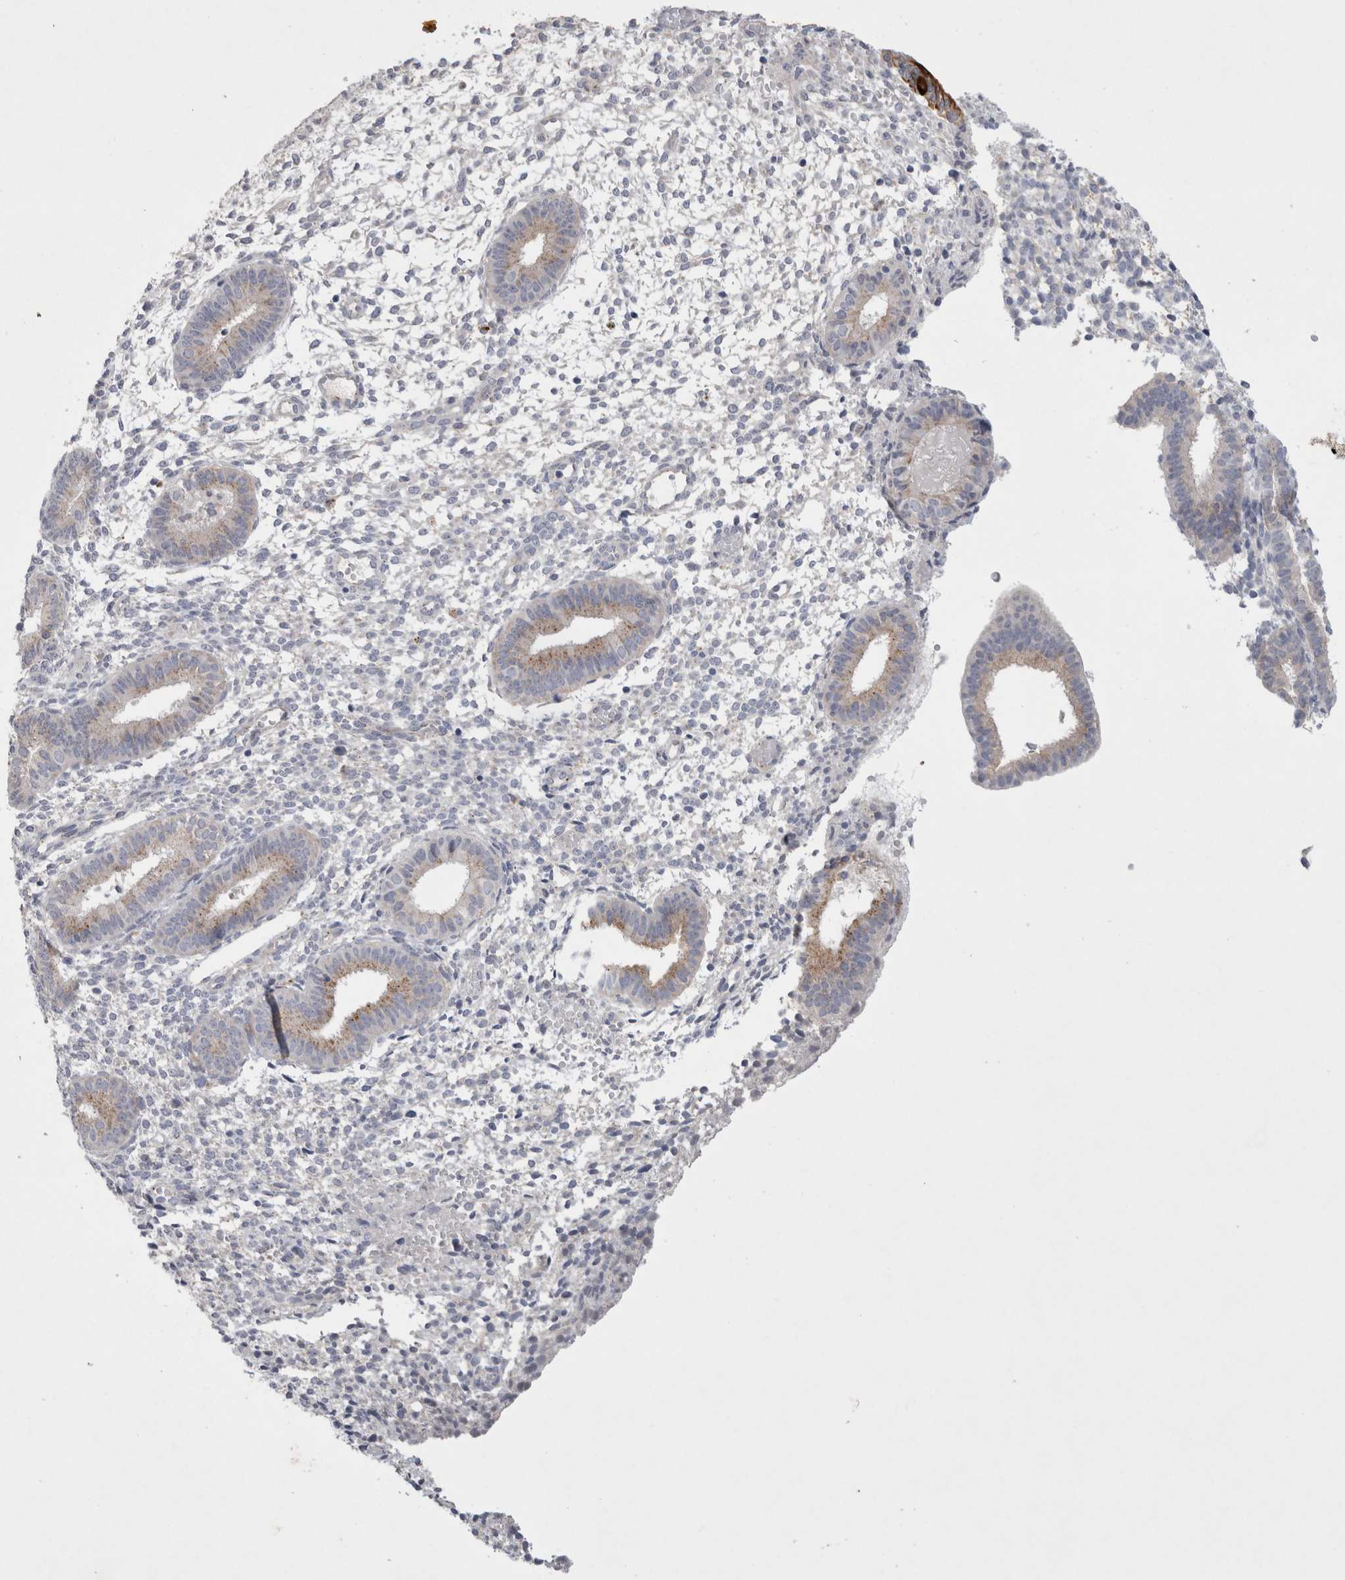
{"staining": {"intensity": "negative", "quantity": "none", "location": "none"}, "tissue": "endometrium", "cell_type": "Cells in endometrial stroma", "image_type": "normal", "snomed": [{"axis": "morphology", "description": "Normal tissue, NOS"}, {"axis": "topography", "description": "Endometrium"}], "caption": "Photomicrograph shows no protein expression in cells in endometrial stroma of unremarkable endometrium.", "gene": "GAA", "patient": {"sex": "female", "age": 46}}